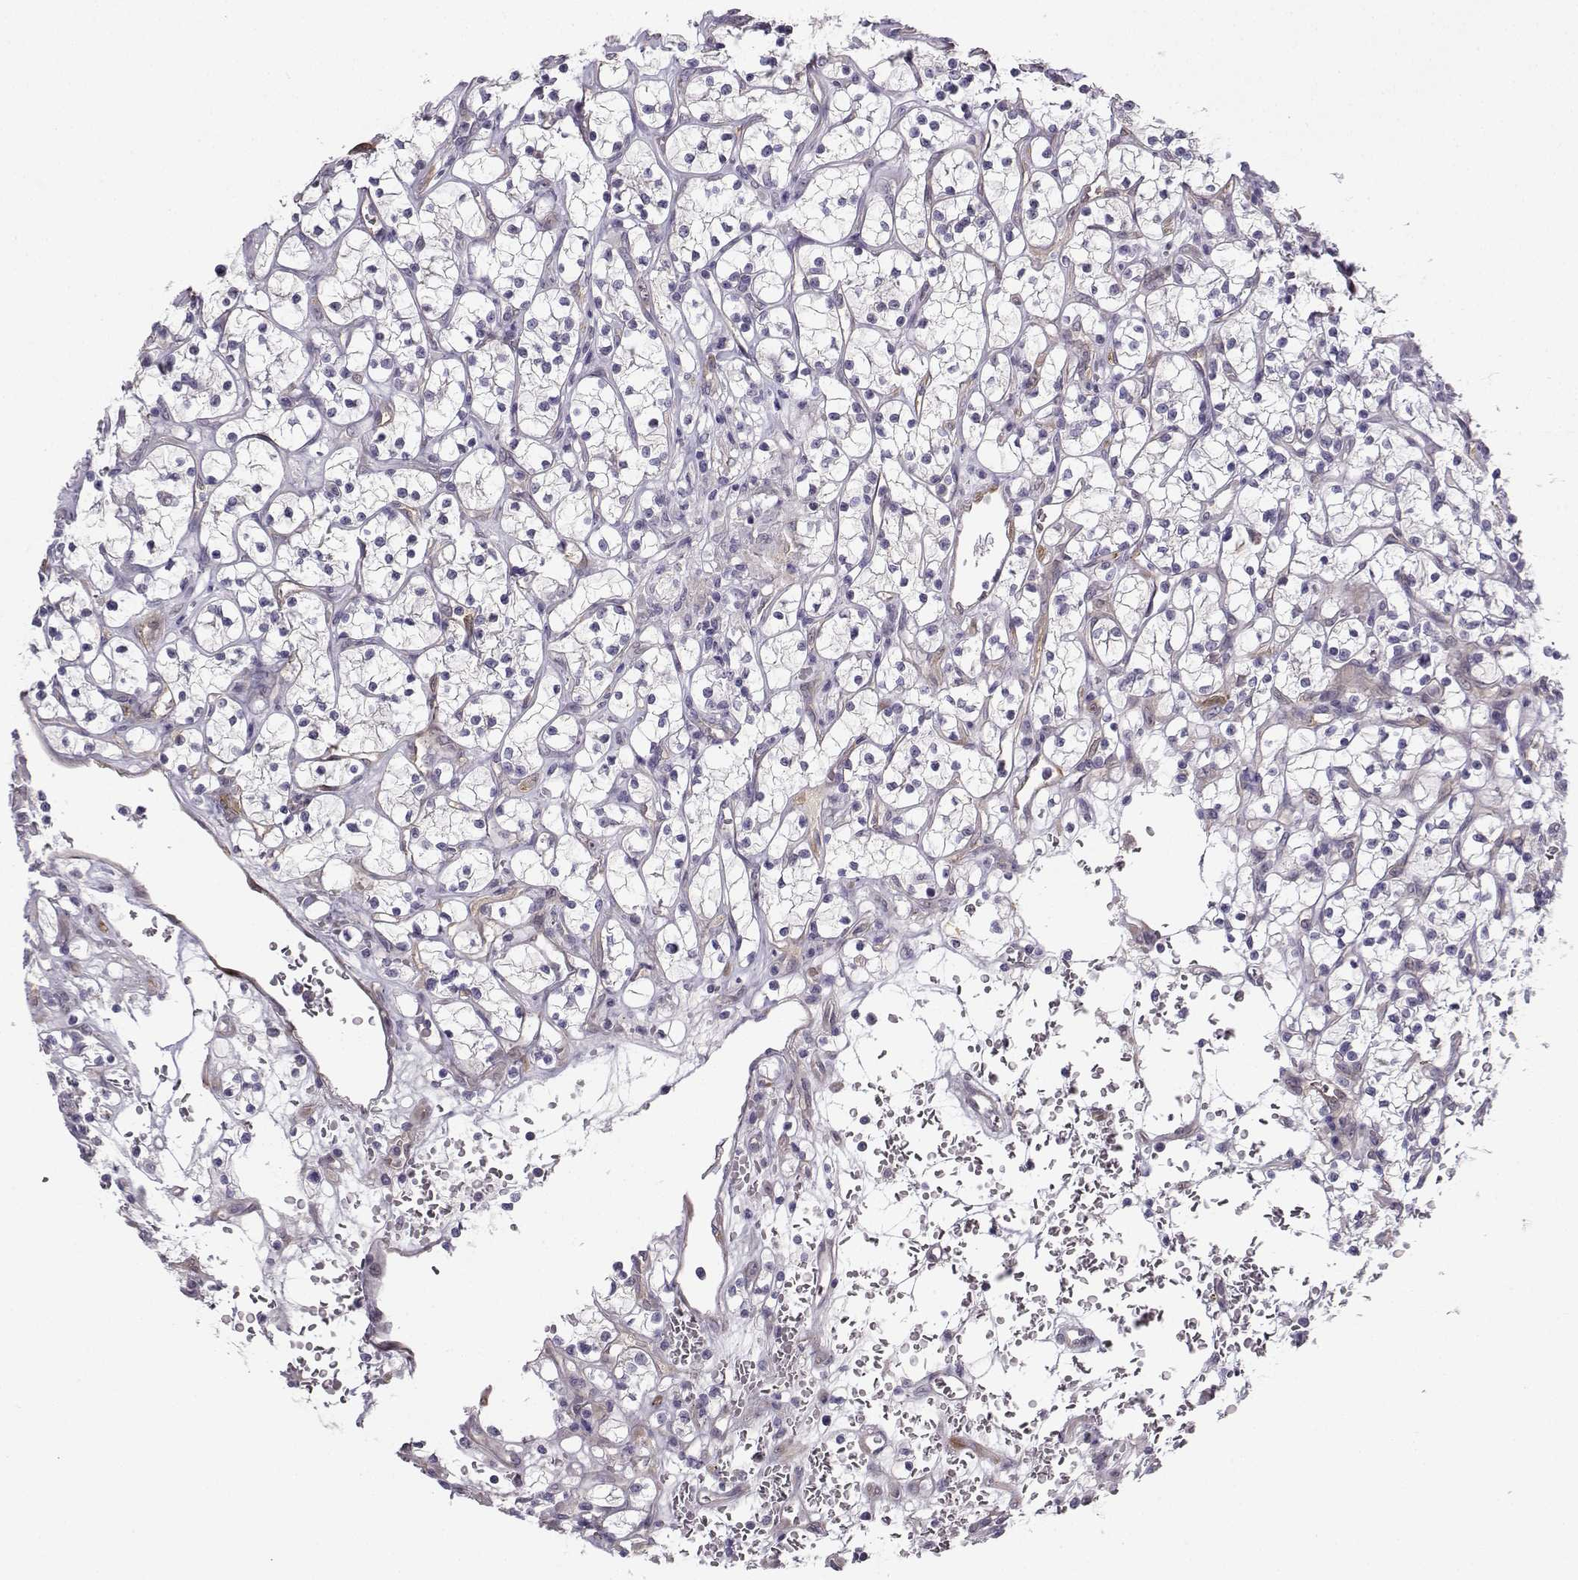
{"staining": {"intensity": "negative", "quantity": "none", "location": "none"}, "tissue": "renal cancer", "cell_type": "Tumor cells", "image_type": "cancer", "snomed": [{"axis": "morphology", "description": "Adenocarcinoma, NOS"}, {"axis": "topography", "description": "Kidney"}], "caption": "There is no significant positivity in tumor cells of renal cancer (adenocarcinoma).", "gene": "NQO1", "patient": {"sex": "female", "age": 64}}